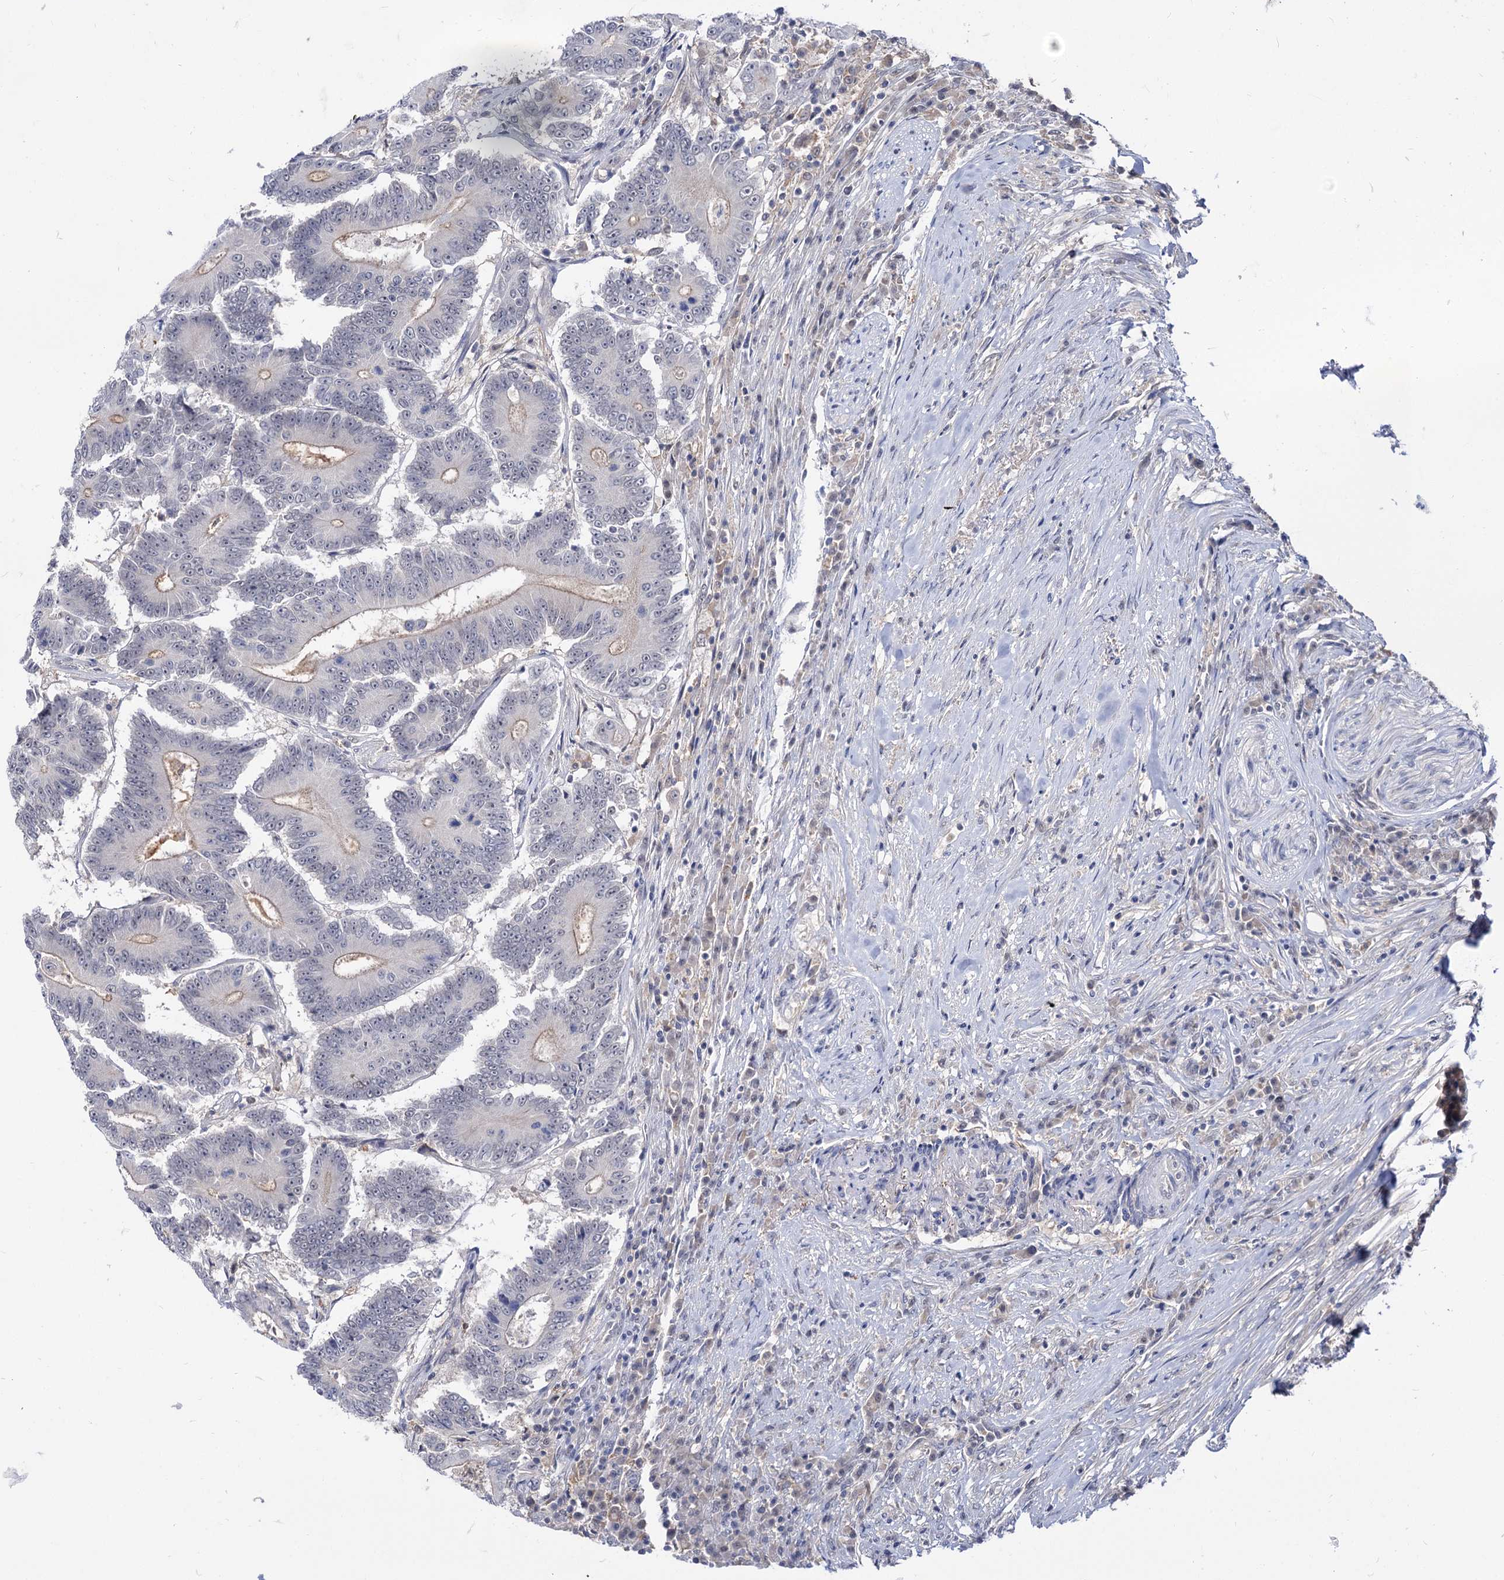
{"staining": {"intensity": "negative", "quantity": "none", "location": "none"}, "tissue": "colorectal cancer", "cell_type": "Tumor cells", "image_type": "cancer", "snomed": [{"axis": "morphology", "description": "Adenocarcinoma, NOS"}, {"axis": "topography", "description": "Colon"}], "caption": "IHC histopathology image of neoplastic tissue: colorectal adenocarcinoma stained with DAB displays no significant protein positivity in tumor cells.", "gene": "NEK10", "patient": {"sex": "male", "age": 83}}